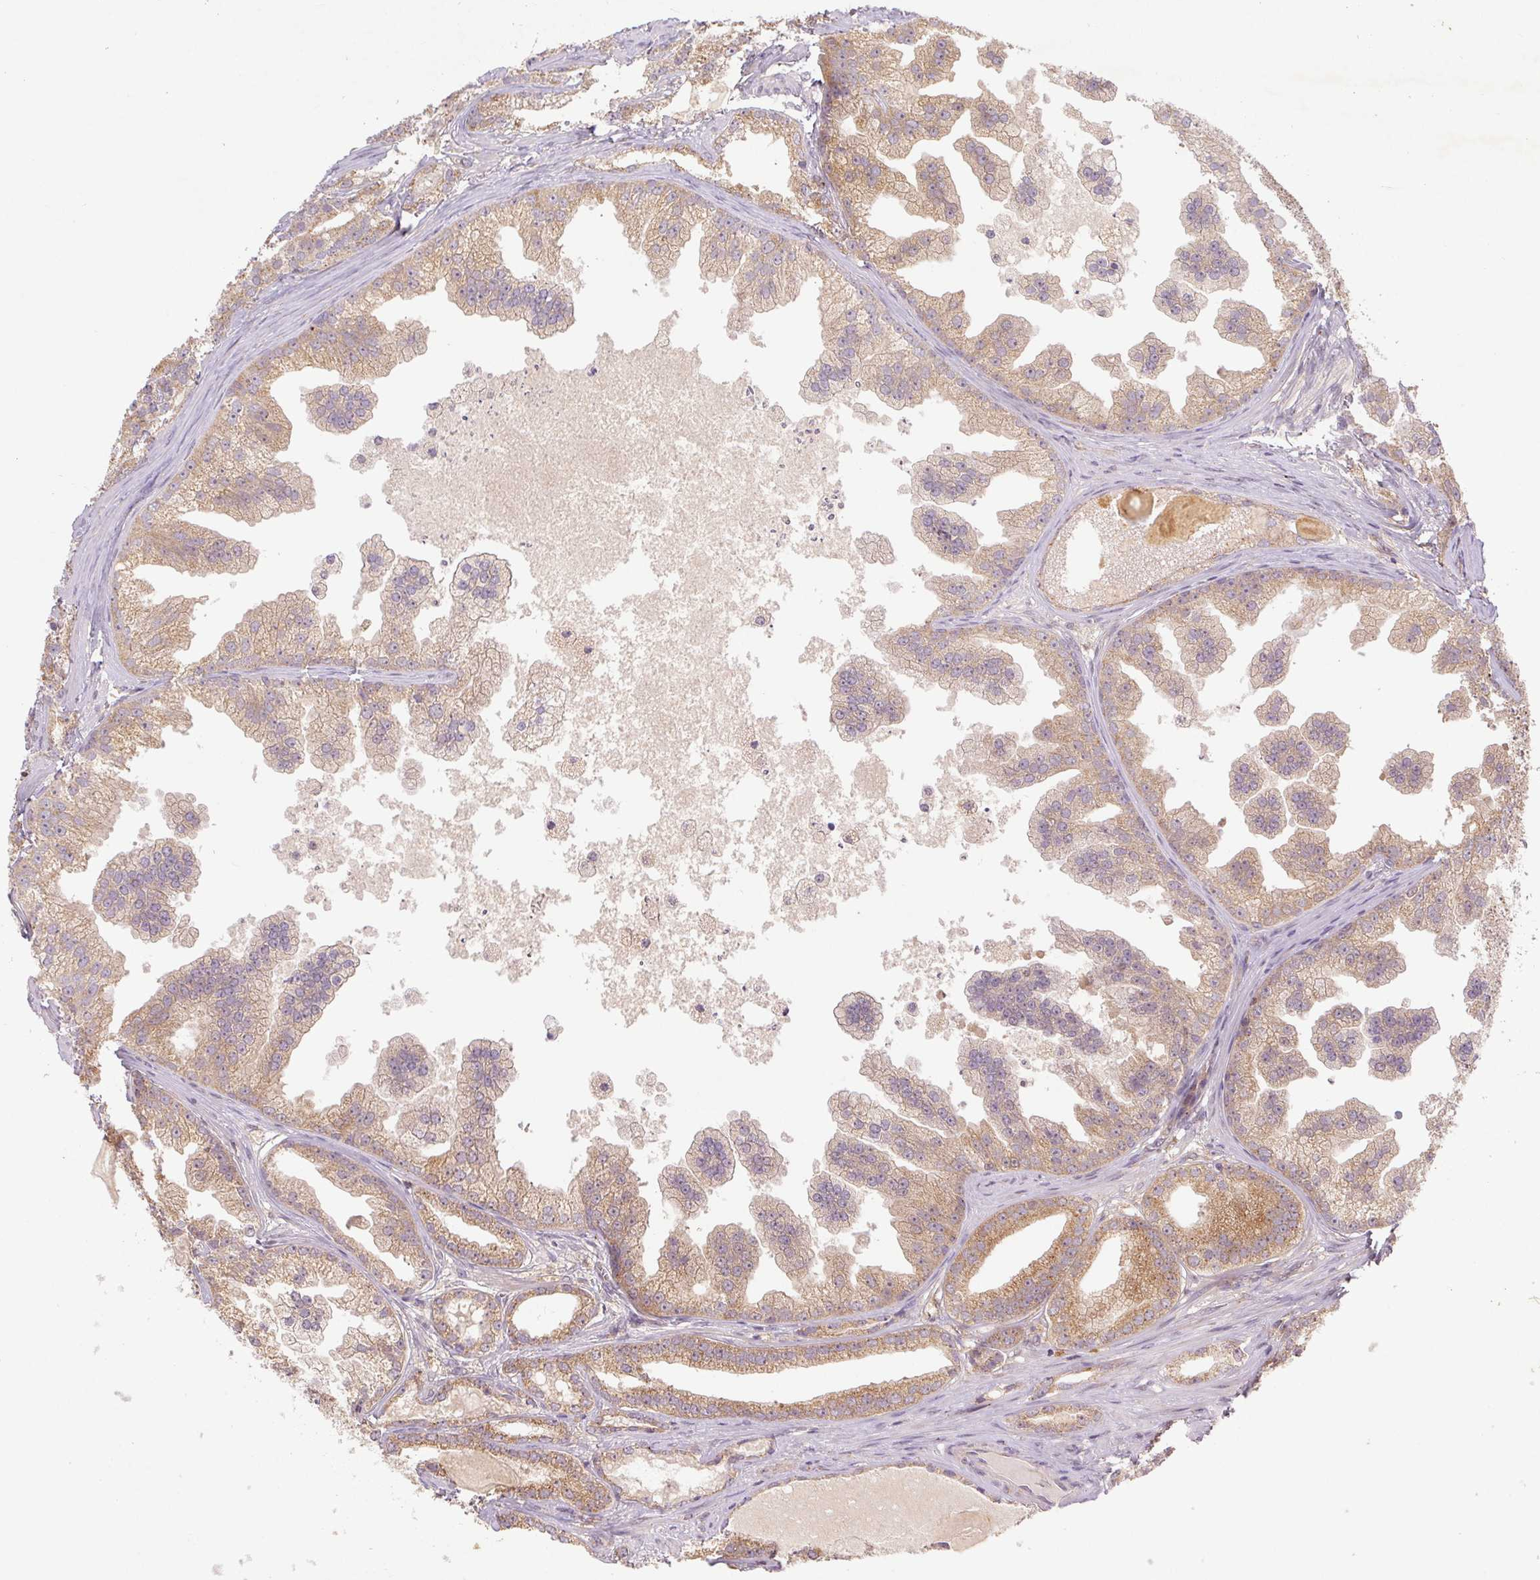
{"staining": {"intensity": "moderate", "quantity": "25%-75%", "location": "cytoplasmic/membranous"}, "tissue": "prostate cancer", "cell_type": "Tumor cells", "image_type": "cancer", "snomed": [{"axis": "morphology", "description": "Adenocarcinoma, Low grade"}, {"axis": "topography", "description": "Prostate"}], "caption": "Immunohistochemistry histopathology image of prostate low-grade adenocarcinoma stained for a protein (brown), which demonstrates medium levels of moderate cytoplasmic/membranous staining in about 25%-75% of tumor cells.", "gene": "MTHFD1", "patient": {"sex": "male", "age": 65}}